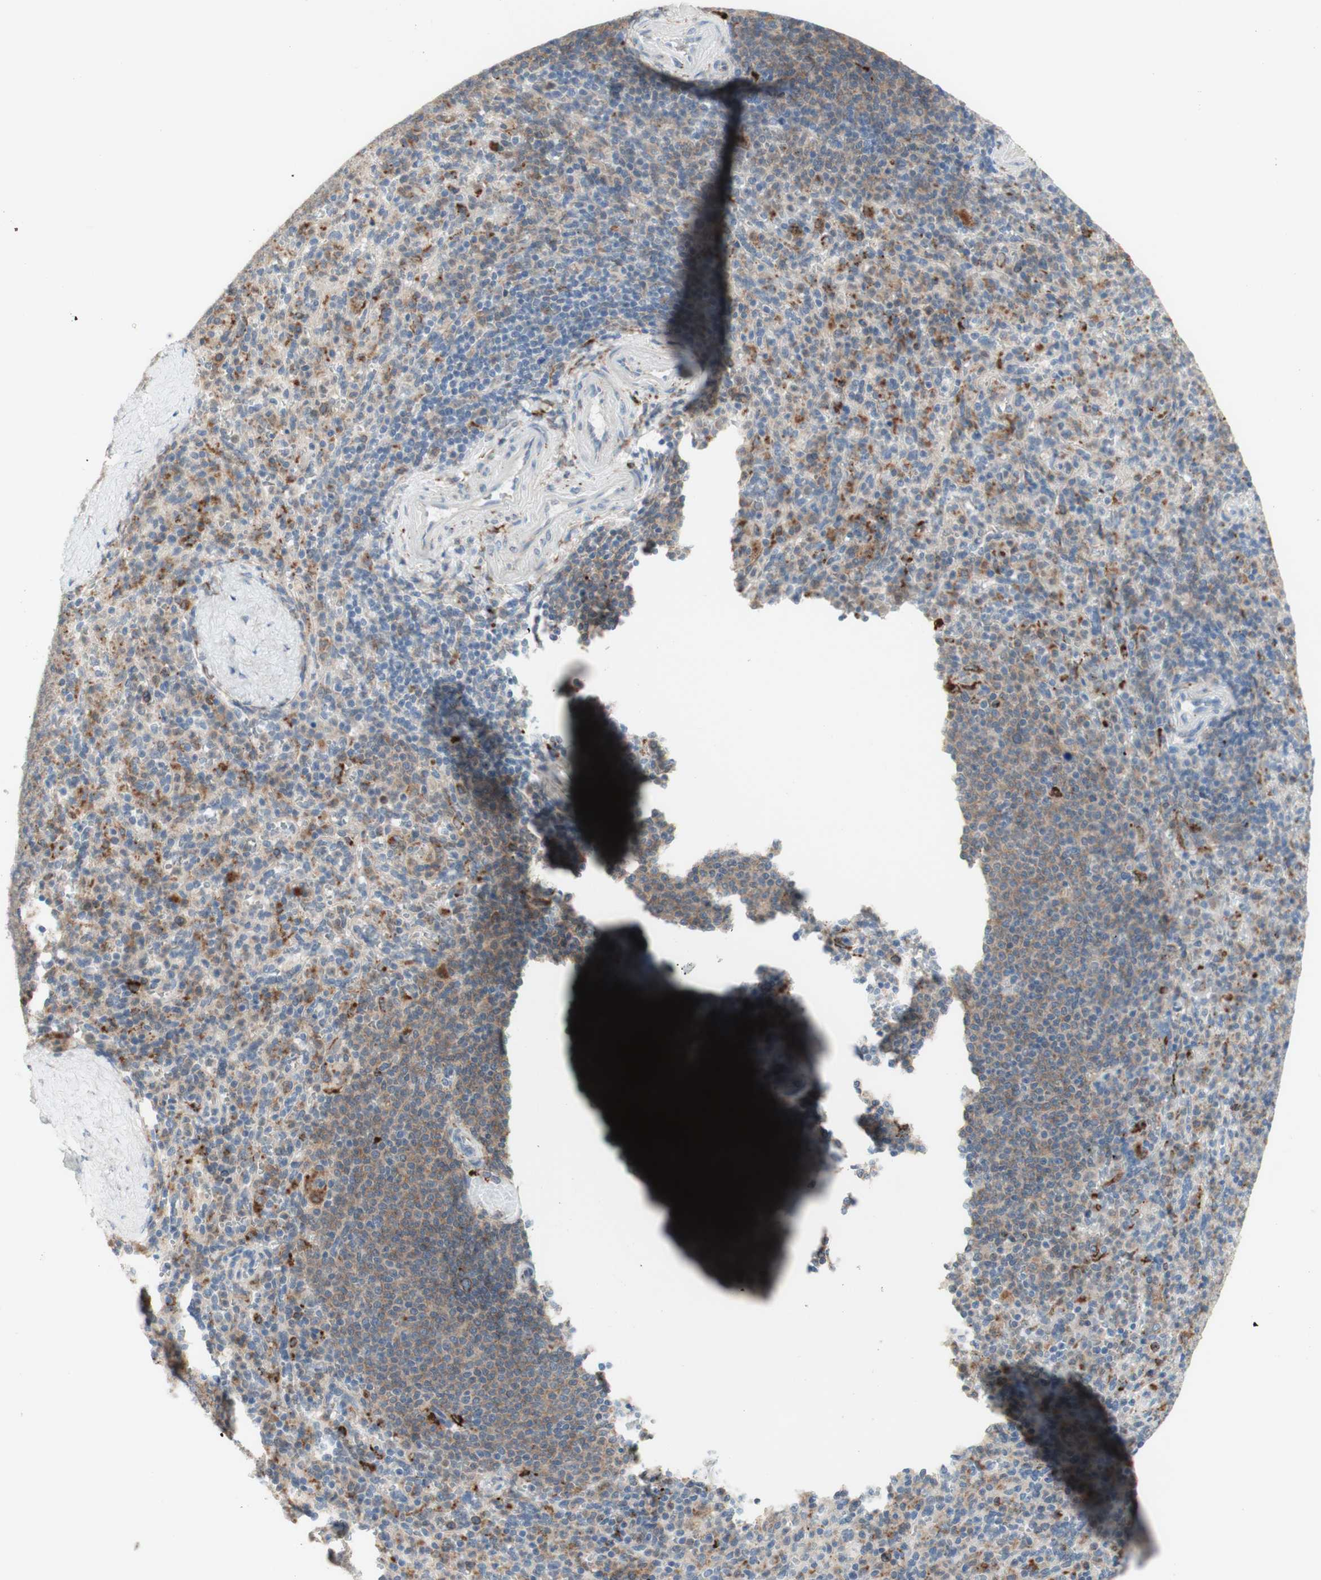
{"staining": {"intensity": "moderate", "quantity": "25%-75%", "location": "cytoplasmic/membranous"}, "tissue": "spleen", "cell_type": "Cells in red pulp", "image_type": "normal", "snomed": [{"axis": "morphology", "description": "Normal tissue, NOS"}, {"axis": "topography", "description": "Spleen"}], "caption": "Moderate cytoplasmic/membranous staining for a protein is identified in about 25%-75% of cells in red pulp of unremarkable spleen using IHC.", "gene": "GAPT", "patient": {"sex": "male", "age": 36}}